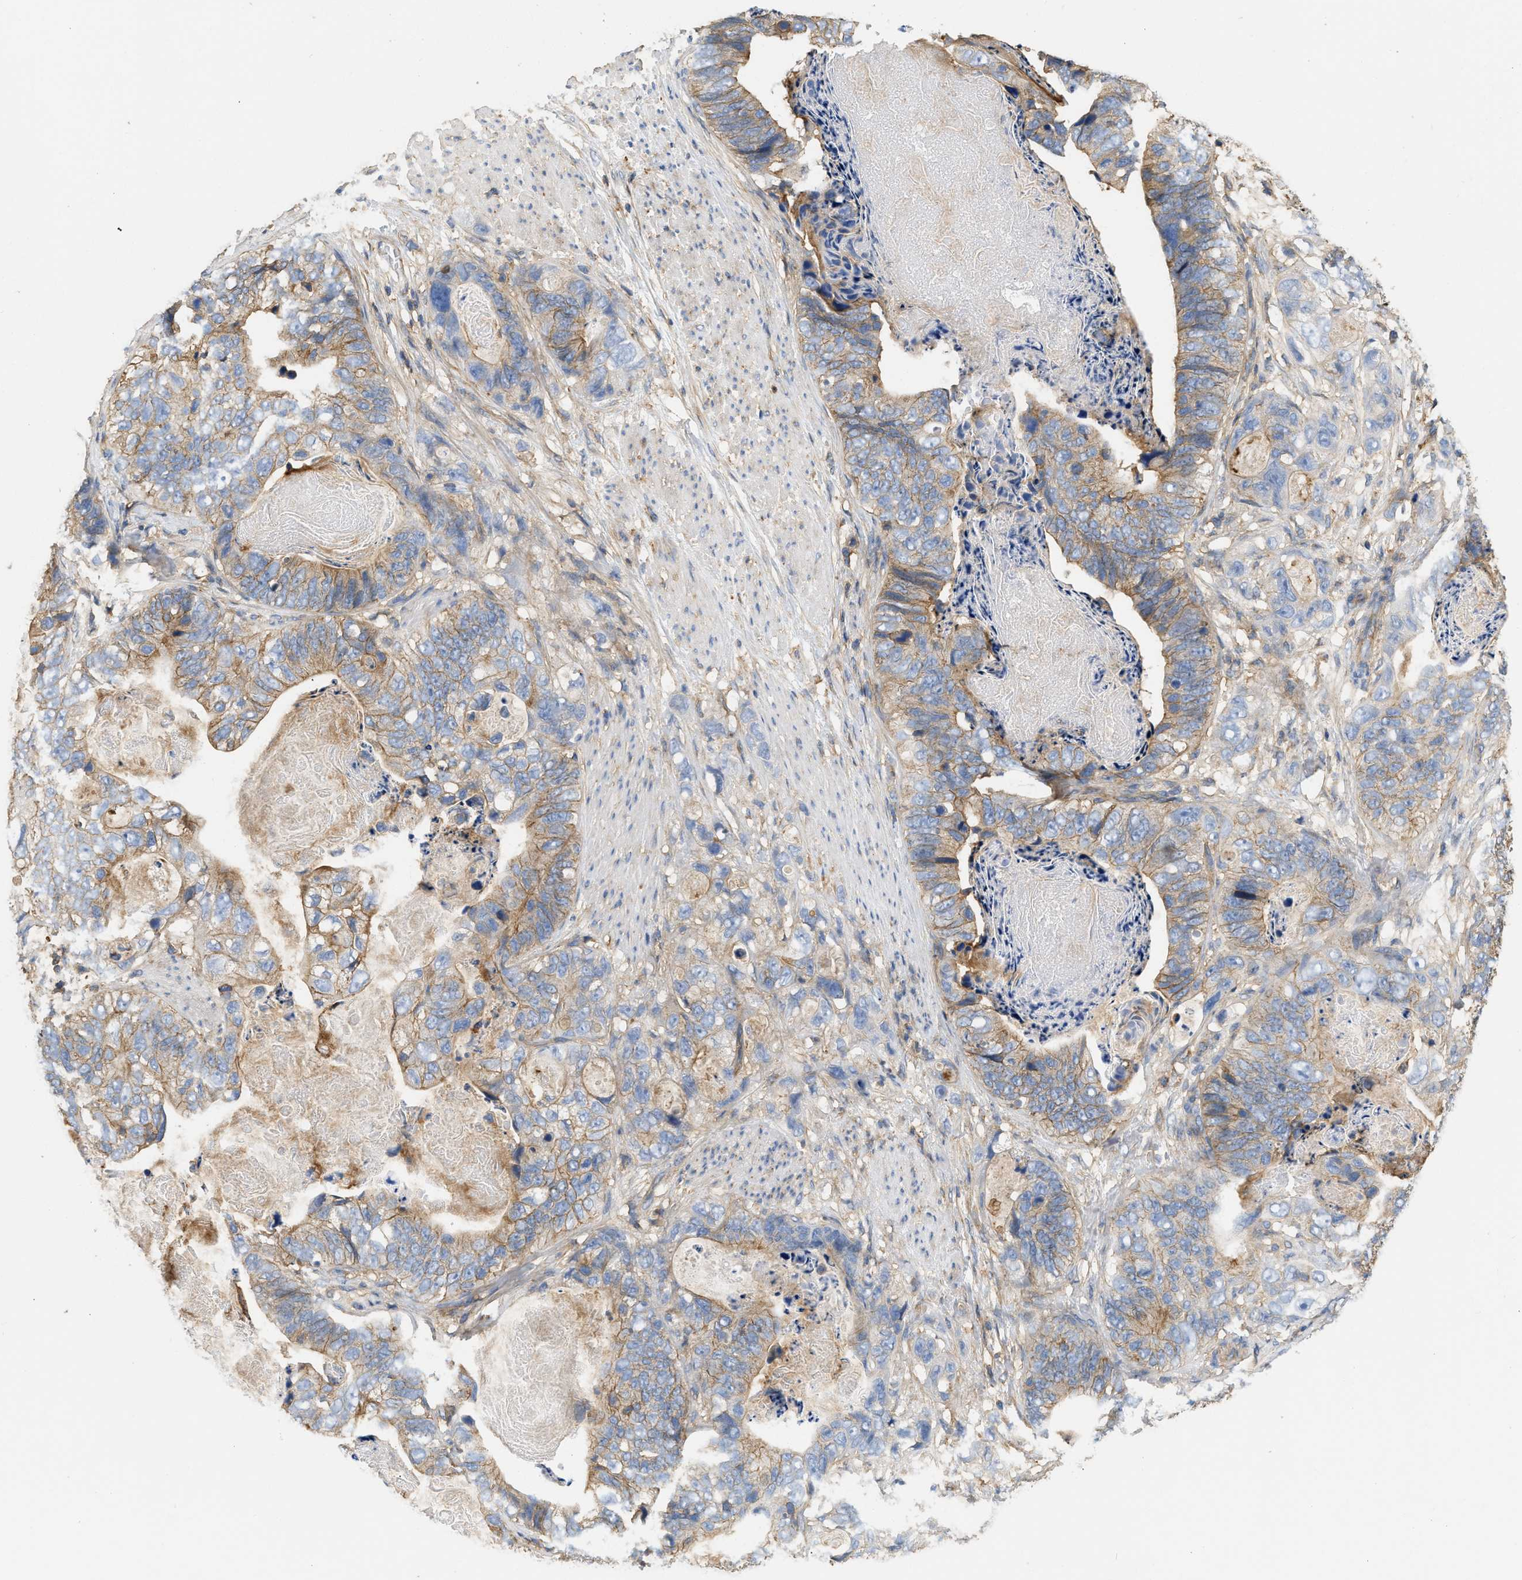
{"staining": {"intensity": "moderate", "quantity": ">75%", "location": "cytoplasmic/membranous"}, "tissue": "stomach cancer", "cell_type": "Tumor cells", "image_type": "cancer", "snomed": [{"axis": "morphology", "description": "Adenocarcinoma, NOS"}, {"axis": "topography", "description": "Stomach"}], "caption": "The immunohistochemical stain labels moderate cytoplasmic/membranous expression in tumor cells of stomach cancer tissue.", "gene": "GNB4", "patient": {"sex": "female", "age": 89}}